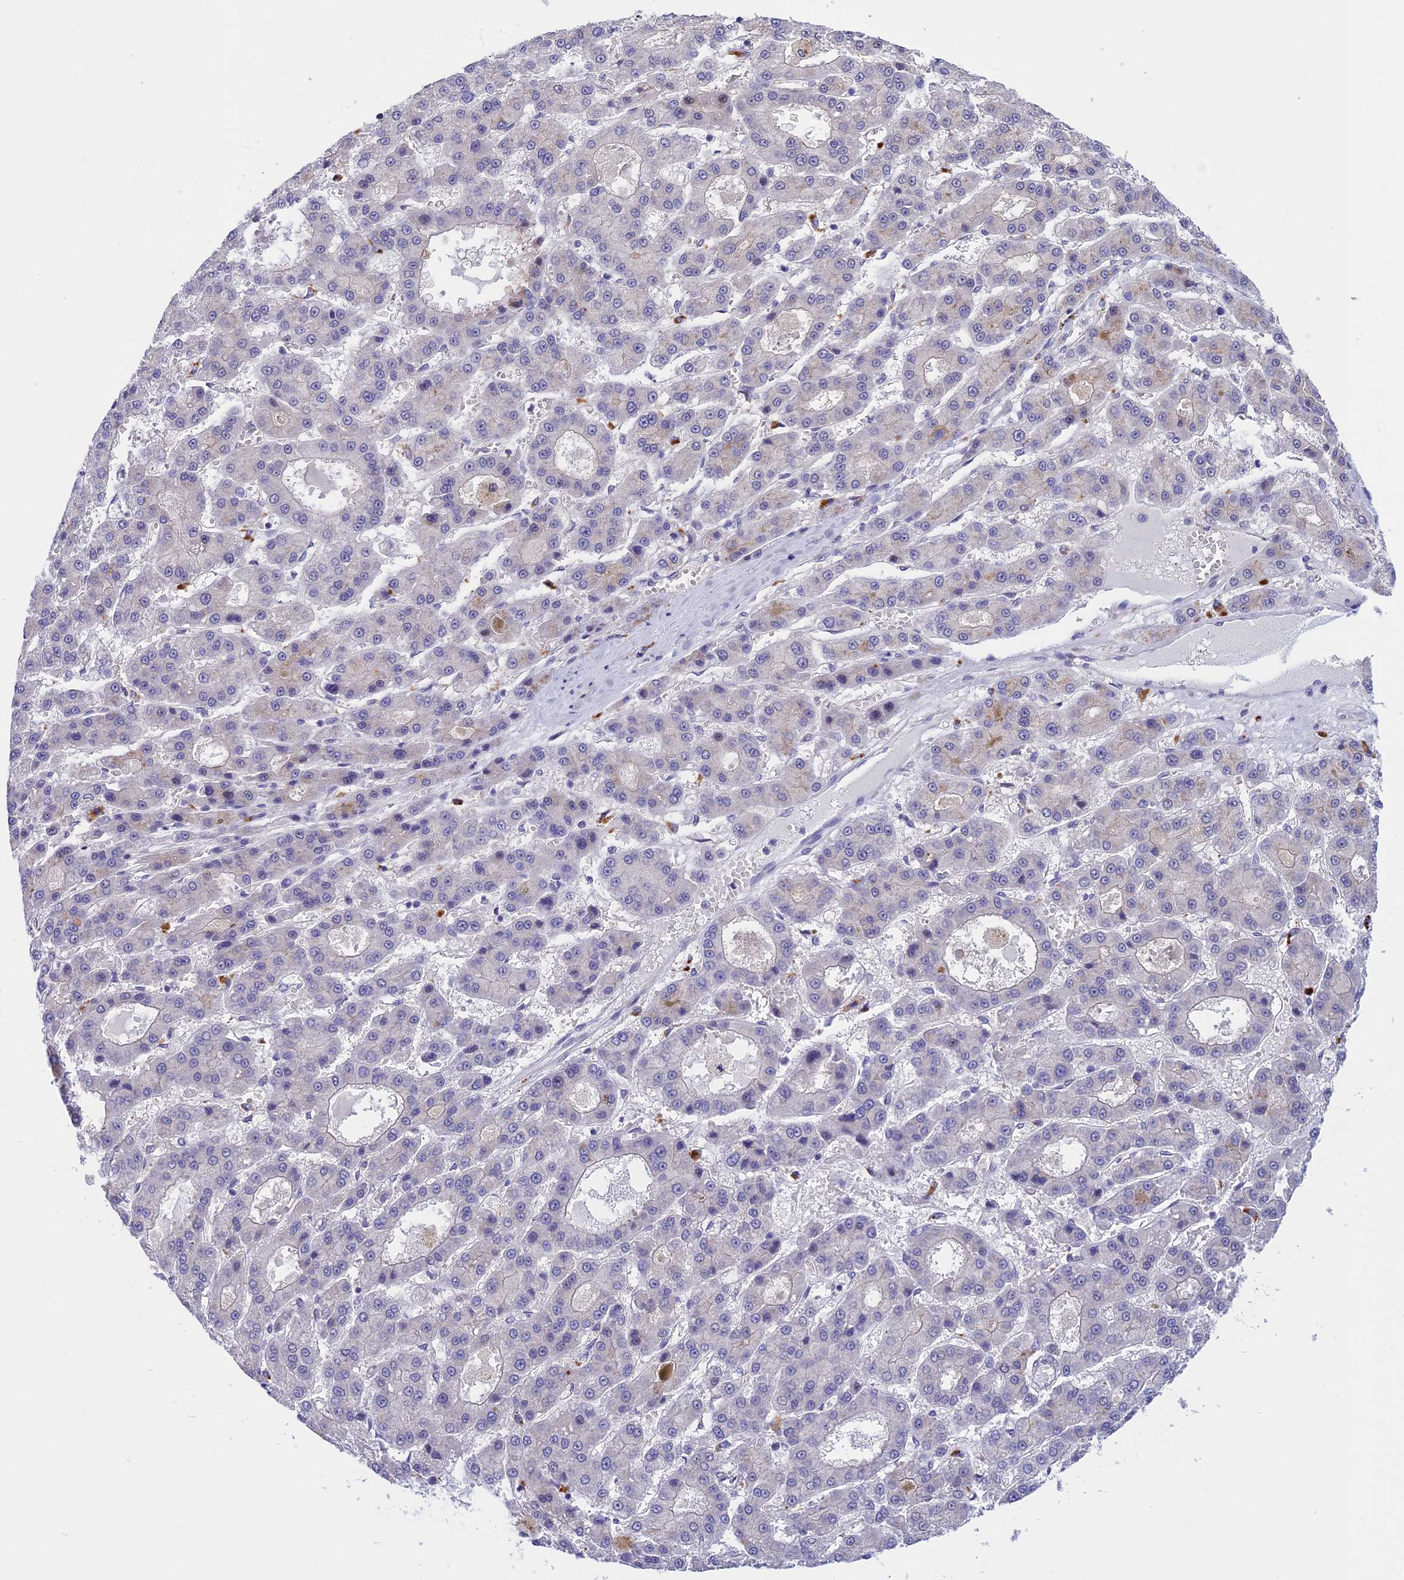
{"staining": {"intensity": "negative", "quantity": "none", "location": "none"}, "tissue": "liver cancer", "cell_type": "Tumor cells", "image_type": "cancer", "snomed": [{"axis": "morphology", "description": "Carcinoma, Hepatocellular, NOS"}, {"axis": "topography", "description": "Liver"}], "caption": "Human hepatocellular carcinoma (liver) stained for a protein using immunohistochemistry (IHC) shows no positivity in tumor cells.", "gene": "KCTD14", "patient": {"sex": "male", "age": 70}}